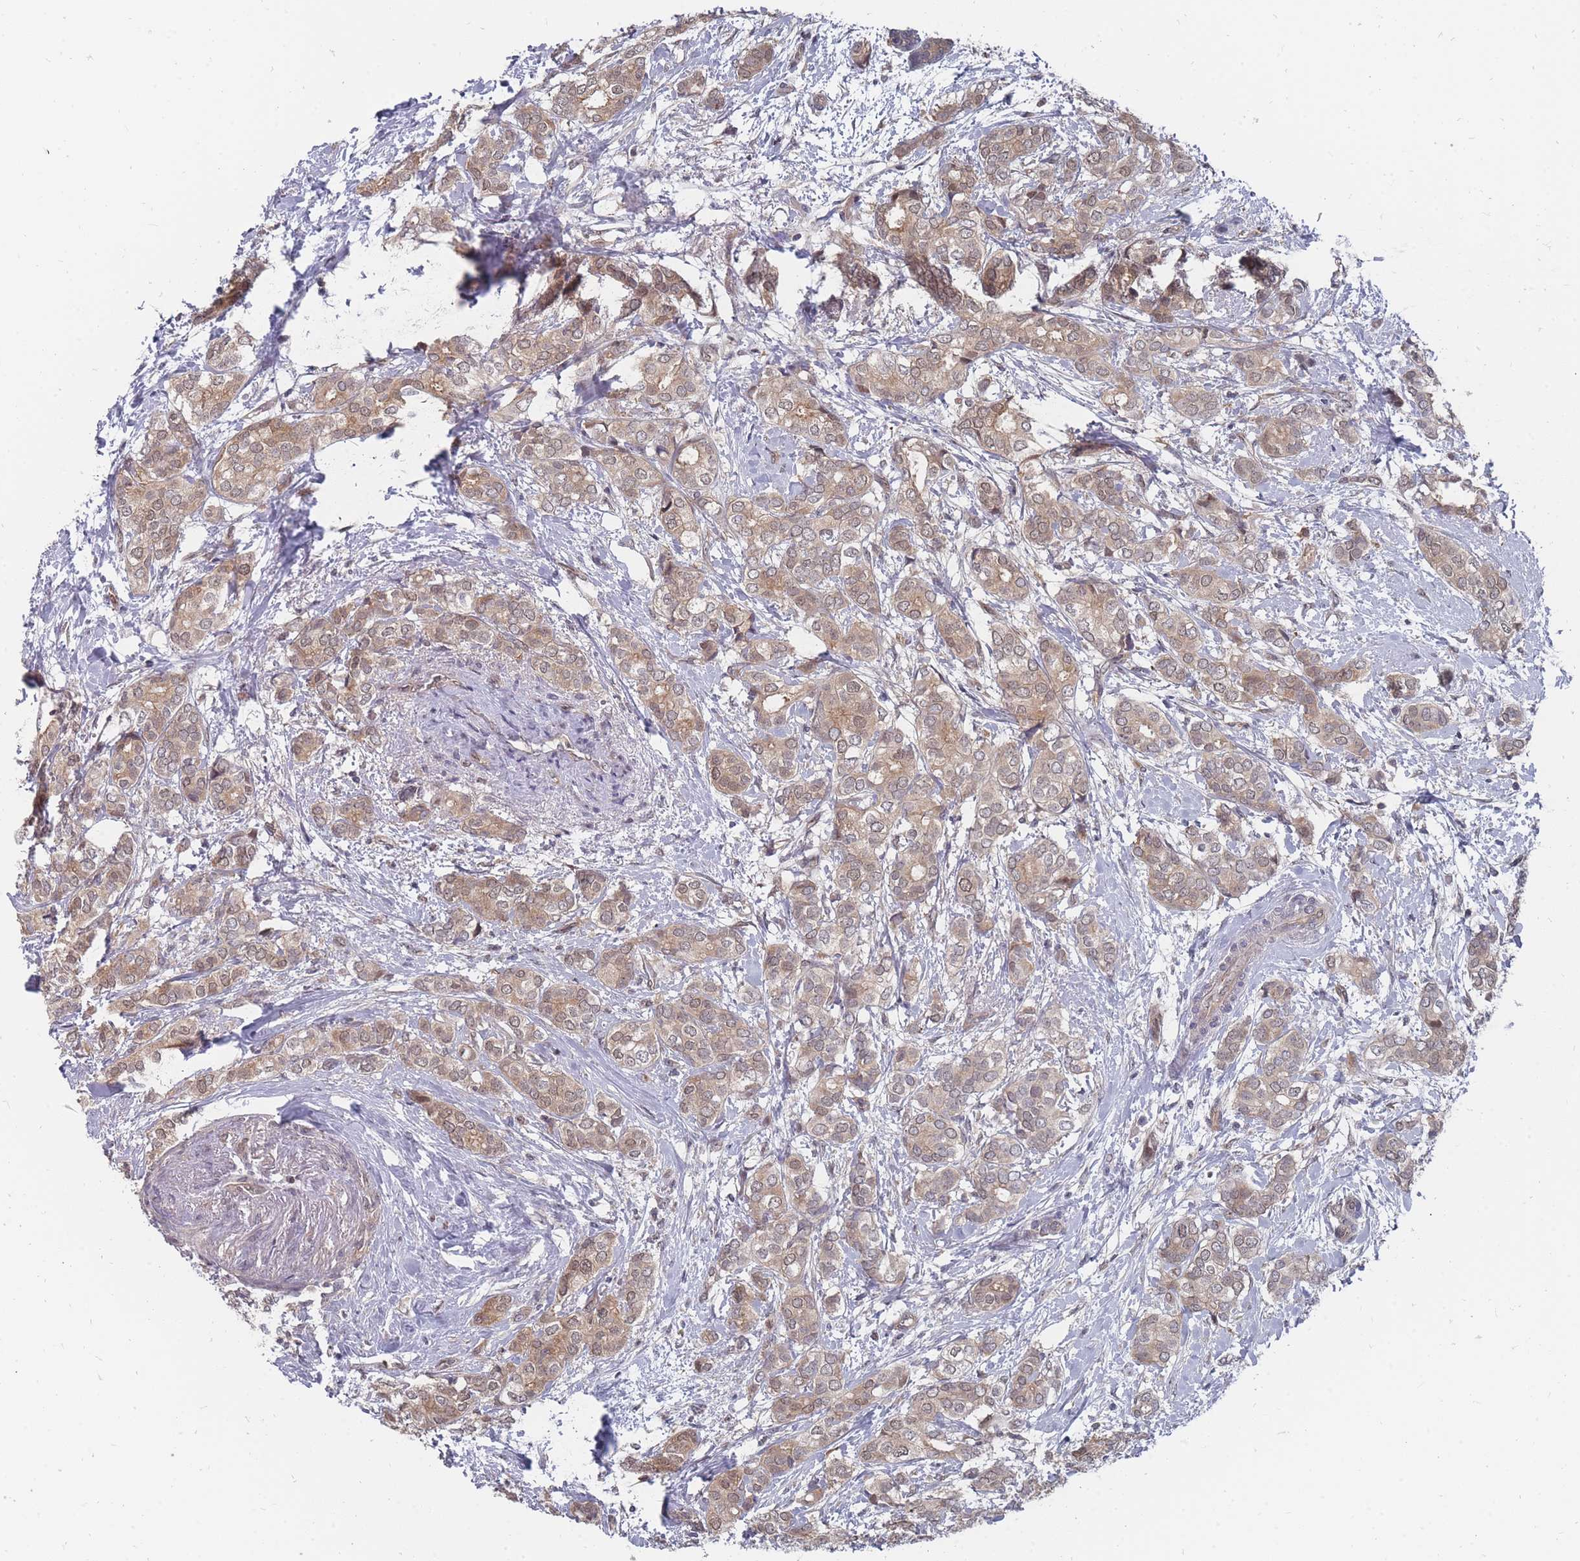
{"staining": {"intensity": "weak", "quantity": ">75%", "location": "cytoplasmic/membranous,nuclear"}, "tissue": "breast cancer", "cell_type": "Tumor cells", "image_type": "cancer", "snomed": [{"axis": "morphology", "description": "Duct carcinoma"}, {"axis": "topography", "description": "Breast"}], "caption": "The image shows a brown stain indicating the presence of a protein in the cytoplasmic/membranous and nuclear of tumor cells in breast cancer (invasive ductal carcinoma).", "gene": "NKD1", "patient": {"sex": "female", "age": 73}}